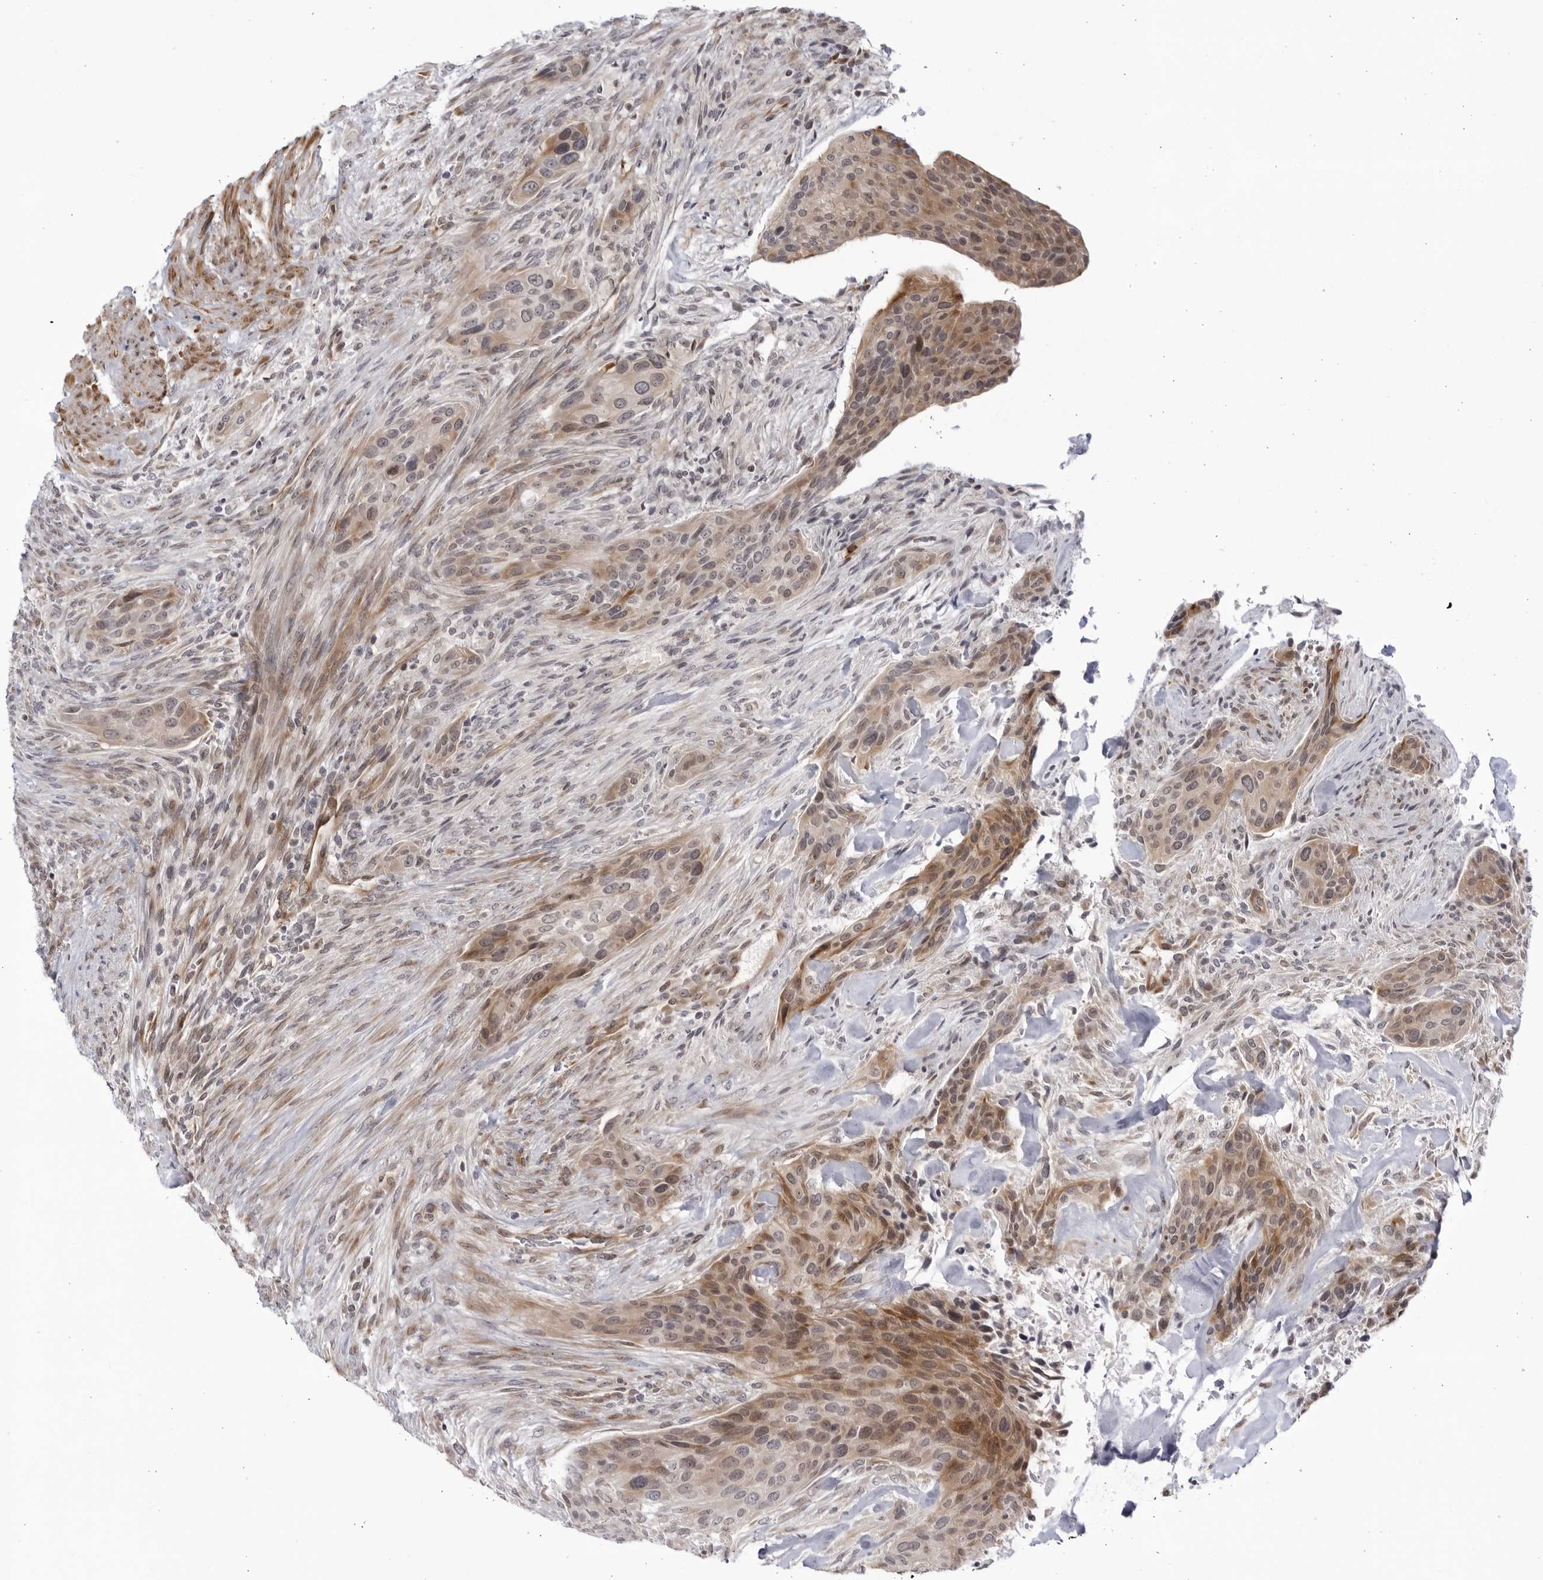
{"staining": {"intensity": "moderate", "quantity": "25%-75%", "location": "cytoplasmic/membranous"}, "tissue": "urothelial cancer", "cell_type": "Tumor cells", "image_type": "cancer", "snomed": [{"axis": "morphology", "description": "Urothelial carcinoma, High grade"}, {"axis": "topography", "description": "Urinary bladder"}], "caption": "High-grade urothelial carcinoma tissue displays moderate cytoplasmic/membranous staining in about 25%-75% of tumor cells, visualized by immunohistochemistry. (Brightfield microscopy of DAB IHC at high magnification).", "gene": "CNBD1", "patient": {"sex": "male", "age": 35}}